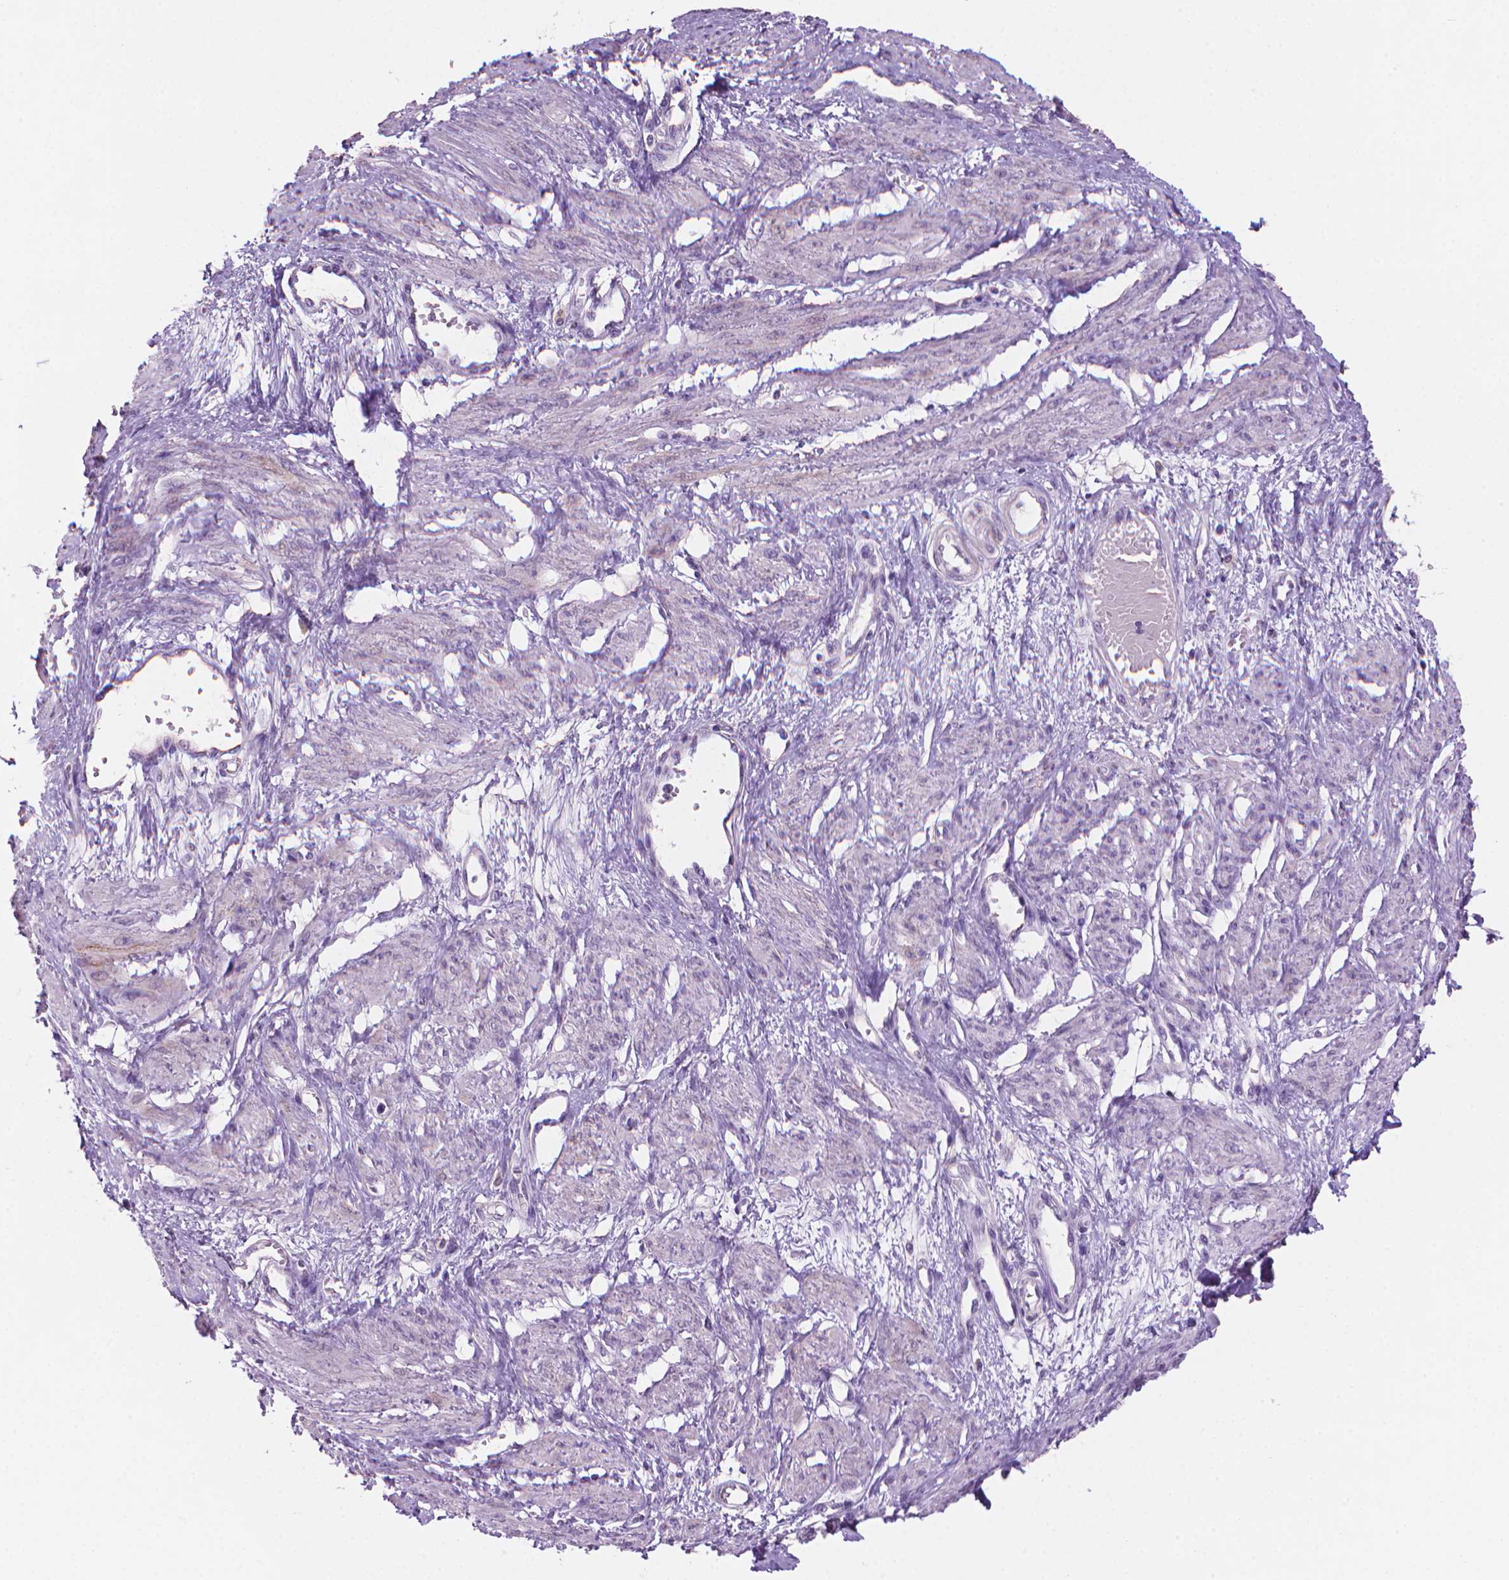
{"staining": {"intensity": "negative", "quantity": "none", "location": "none"}, "tissue": "smooth muscle", "cell_type": "Smooth muscle cells", "image_type": "normal", "snomed": [{"axis": "morphology", "description": "Normal tissue, NOS"}, {"axis": "topography", "description": "Smooth muscle"}, {"axis": "topography", "description": "Uterus"}], "caption": "This is an immunohistochemistry photomicrograph of benign human smooth muscle. There is no positivity in smooth muscle cells.", "gene": "MUC1", "patient": {"sex": "female", "age": 39}}